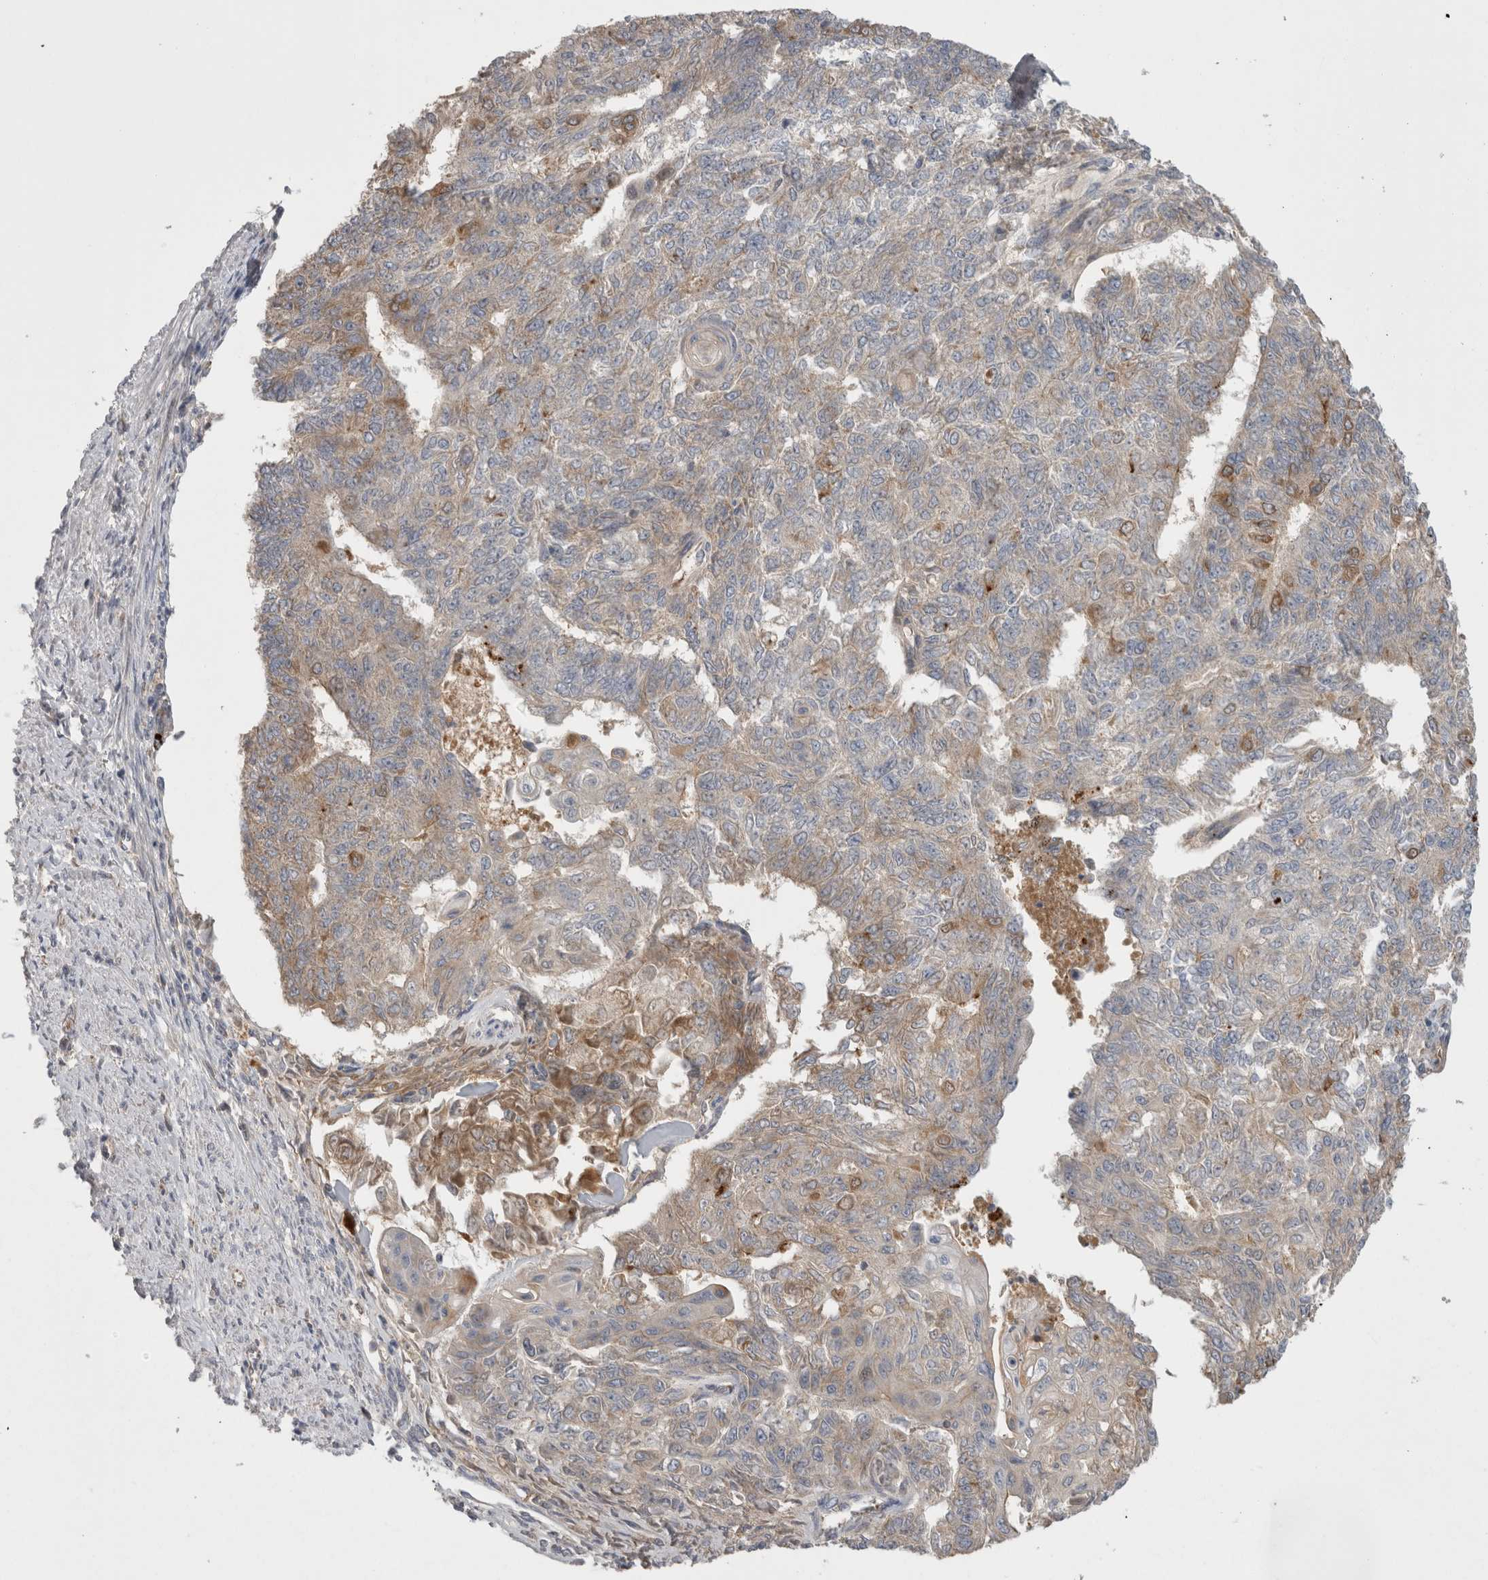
{"staining": {"intensity": "weak", "quantity": "<25%", "location": "cytoplasmic/membranous"}, "tissue": "endometrial cancer", "cell_type": "Tumor cells", "image_type": "cancer", "snomed": [{"axis": "morphology", "description": "Adenocarcinoma, NOS"}, {"axis": "topography", "description": "Endometrium"}], "caption": "Endometrial adenocarcinoma stained for a protein using IHC displays no expression tumor cells.", "gene": "DARS2", "patient": {"sex": "female", "age": 32}}